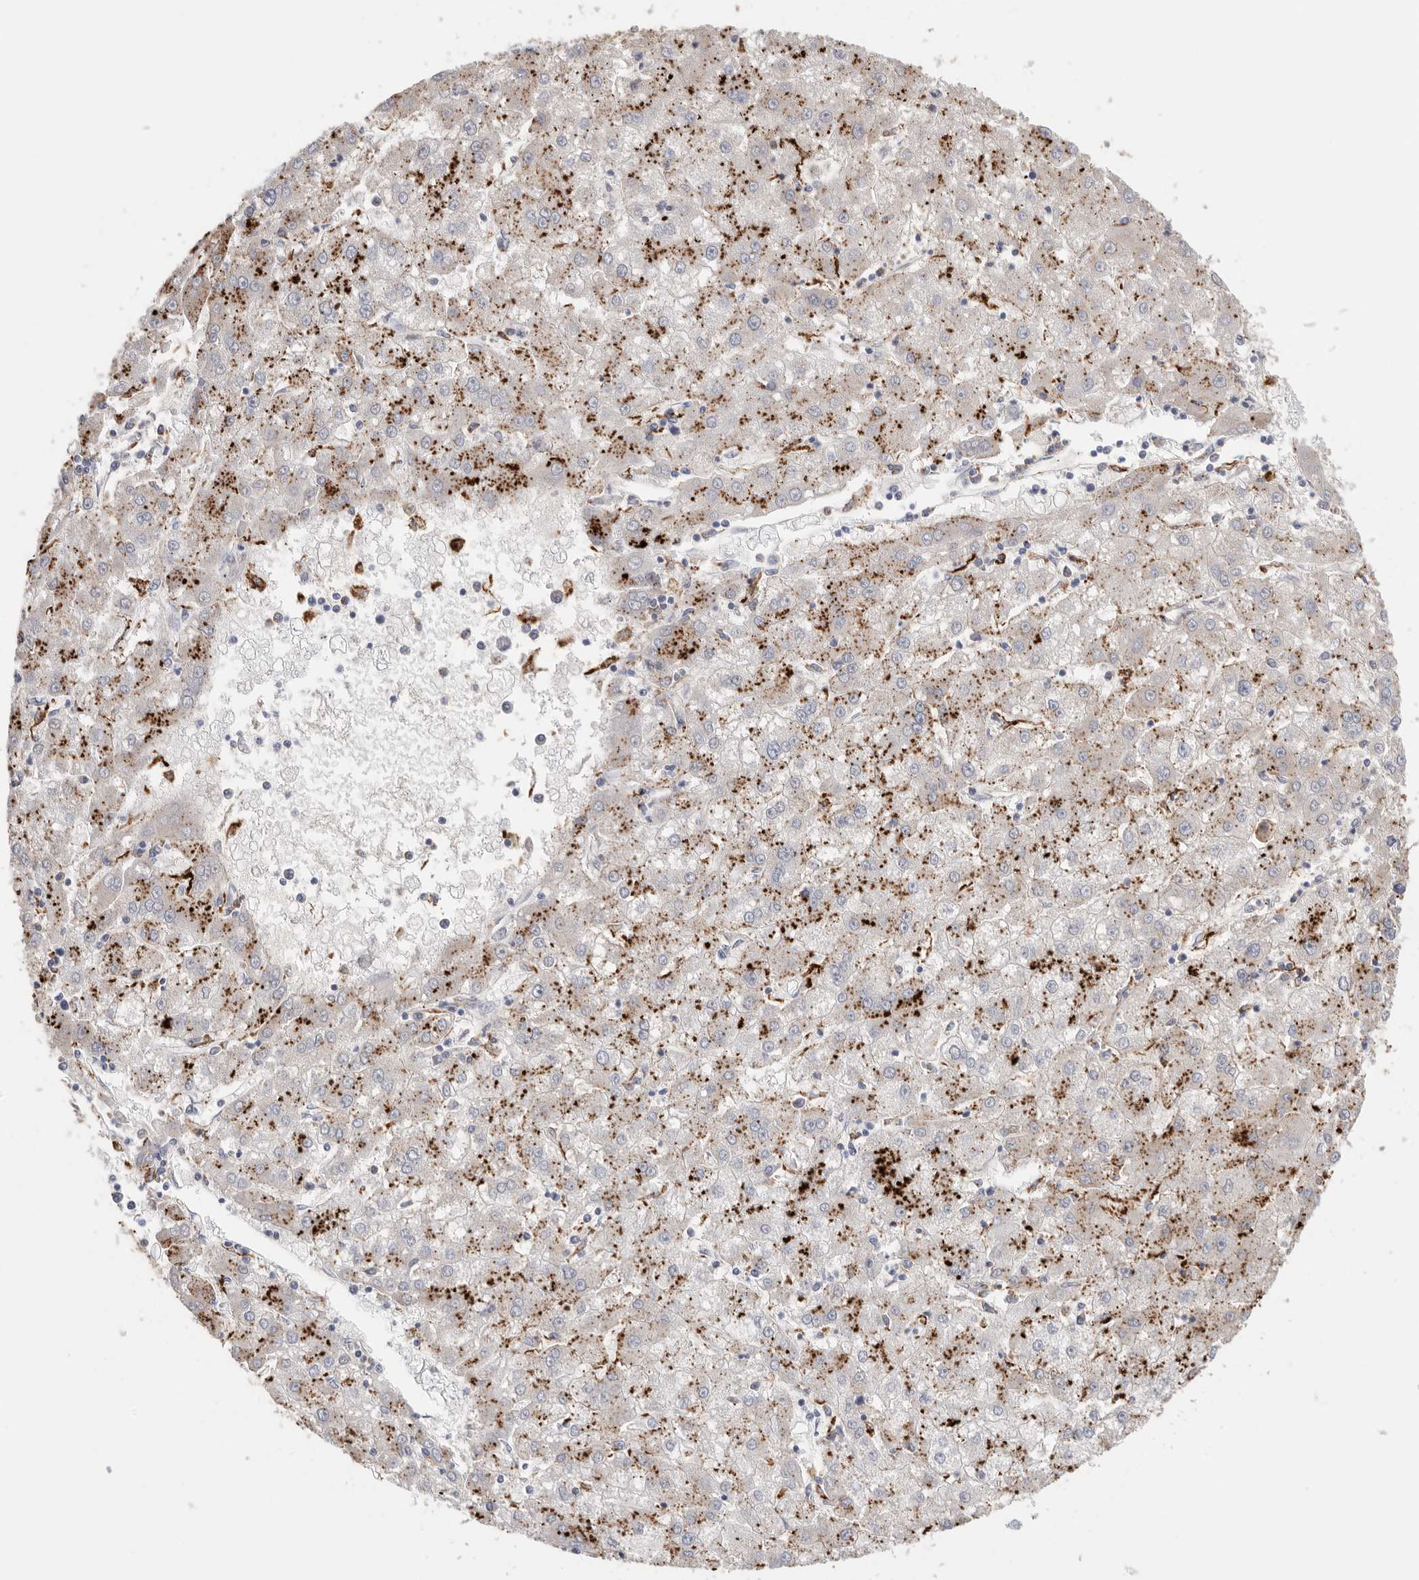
{"staining": {"intensity": "strong", "quantity": ">75%", "location": "cytoplasmic/membranous"}, "tissue": "liver cancer", "cell_type": "Tumor cells", "image_type": "cancer", "snomed": [{"axis": "morphology", "description": "Carcinoma, Hepatocellular, NOS"}, {"axis": "topography", "description": "Liver"}], "caption": "IHC of liver cancer shows high levels of strong cytoplasmic/membranous expression in approximately >75% of tumor cells. (Stains: DAB (3,3'-diaminobenzidine) in brown, nuclei in blue, Microscopy: brightfield microscopy at high magnification).", "gene": "GGH", "patient": {"sex": "male", "age": 72}}